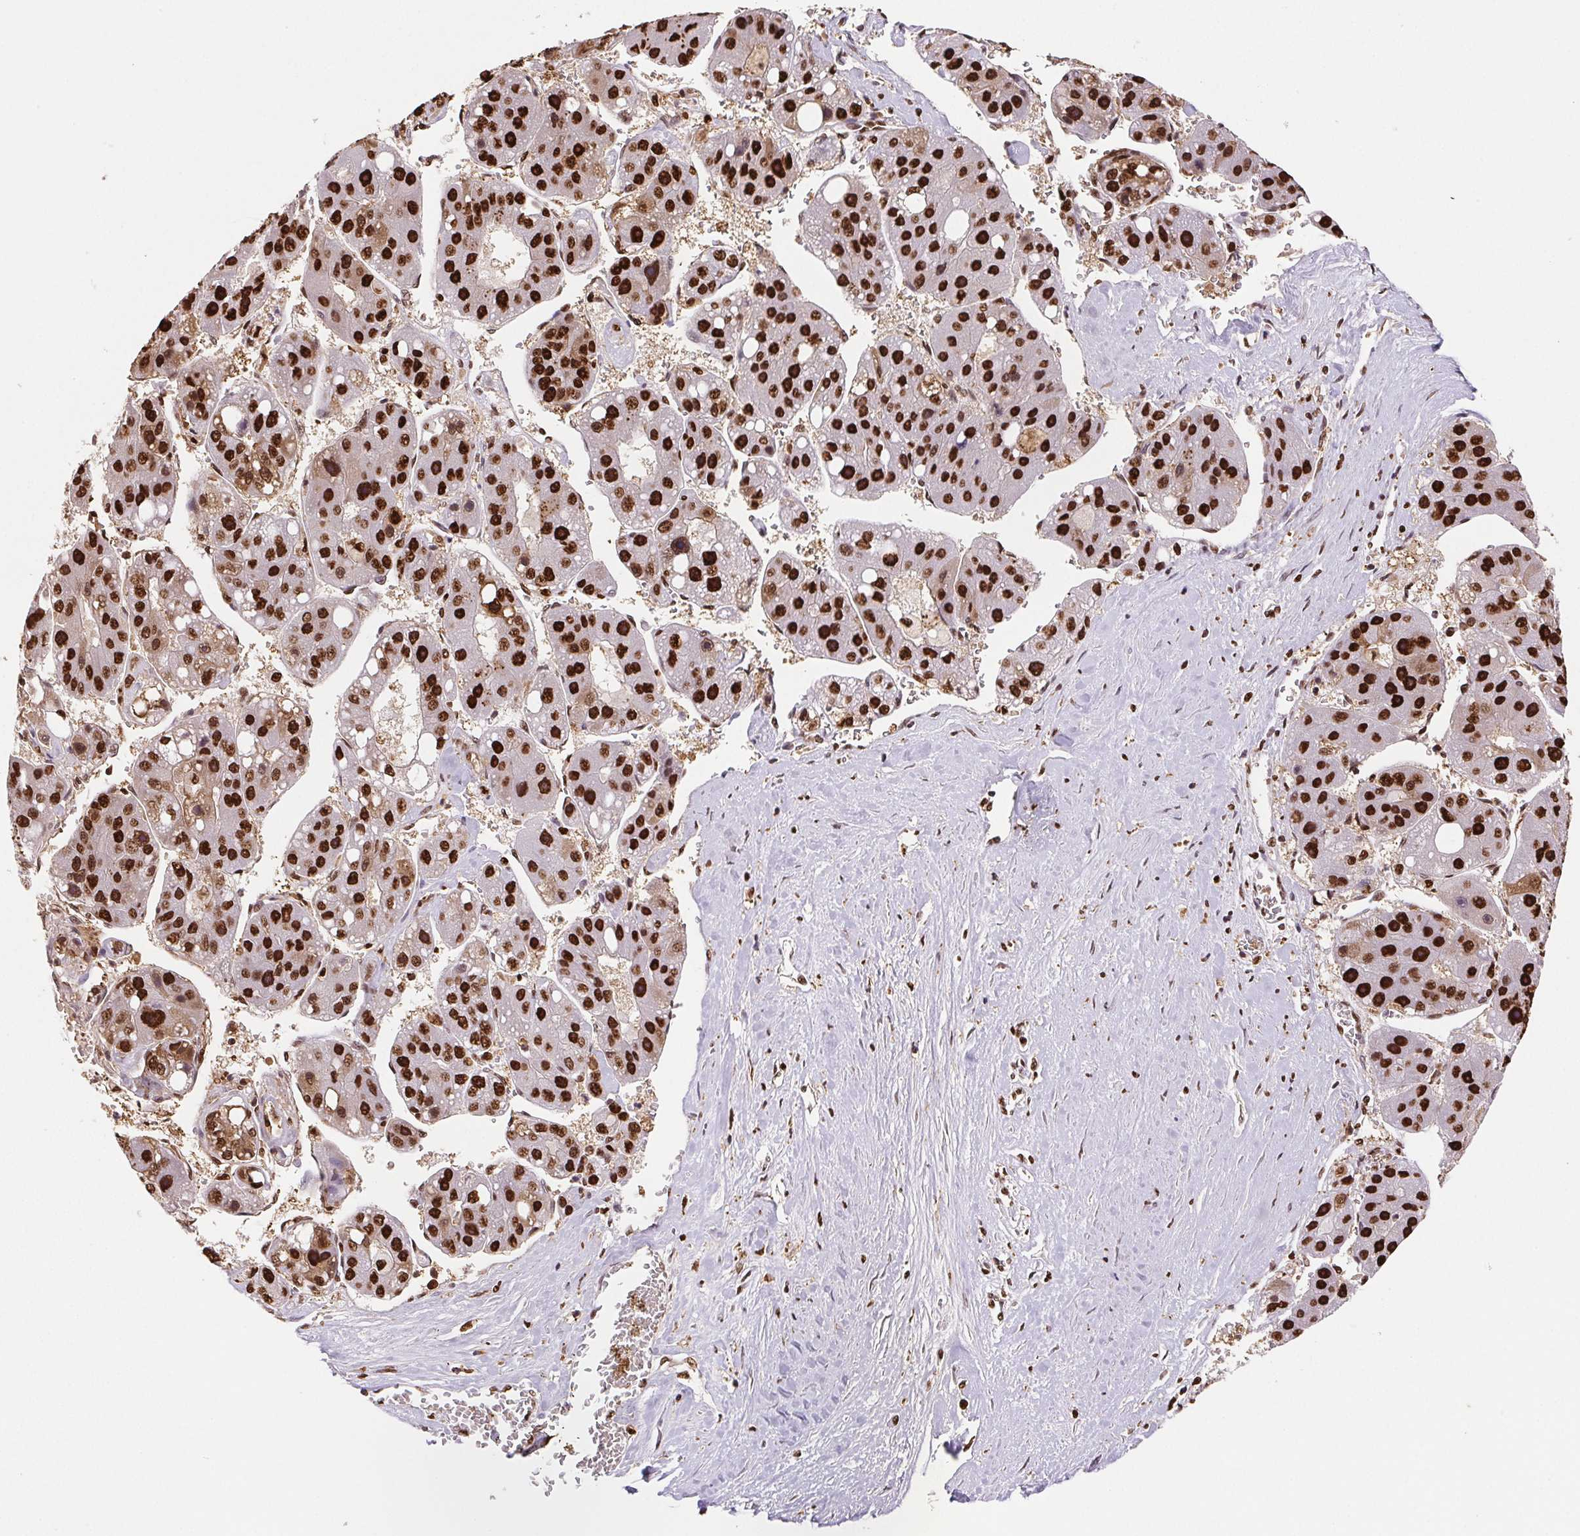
{"staining": {"intensity": "strong", "quantity": ">75%", "location": "nuclear"}, "tissue": "liver cancer", "cell_type": "Tumor cells", "image_type": "cancer", "snomed": [{"axis": "morphology", "description": "Carcinoma, Hepatocellular, NOS"}, {"axis": "topography", "description": "Liver"}], "caption": "Immunohistochemical staining of liver cancer demonstrates high levels of strong nuclear staining in approximately >75% of tumor cells.", "gene": "SET", "patient": {"sex": "female", "age": 61}}